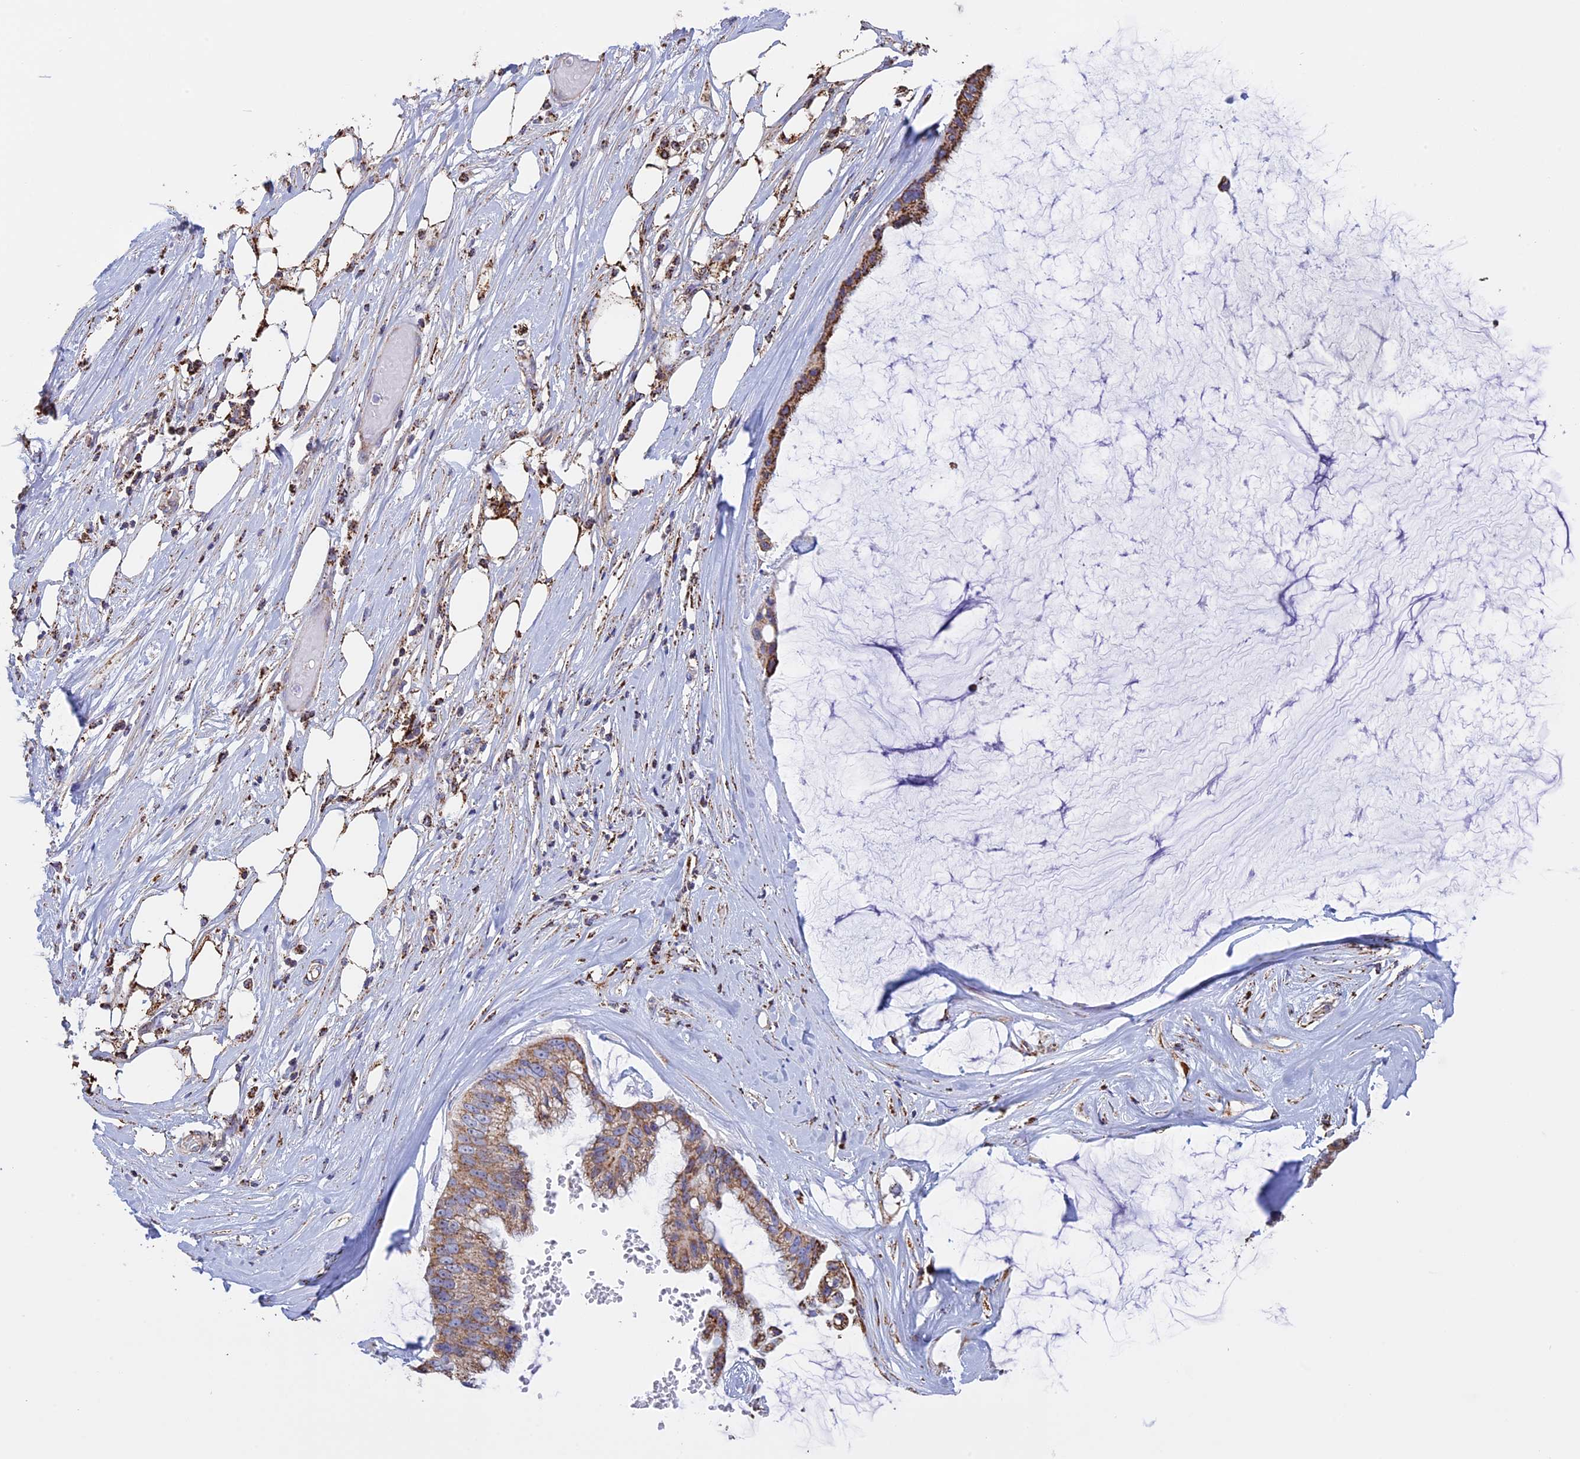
{"staining": {"intensity": "moderate", "quantity": ">75%", "location": "cytoplasmic/membranous"}, "tissue": "ovarian cancer", "cell_type": "Tumor cells", "image_type": "cancer", "snomed": [{"axis": "morphology", "description": "Cystadenocarcinoma, mucinous, NOS"}, {"axis": "topography", "description": "Ovary"}], "caption": "About >75% of tumor cells in human ovarian cancer exhibit moderate cytoplasmic/membranous protein expression as visualized by brown immunohistochemical staining.", "gene": "KCNG1", "patient": {"sex": "female", "age": 39}}